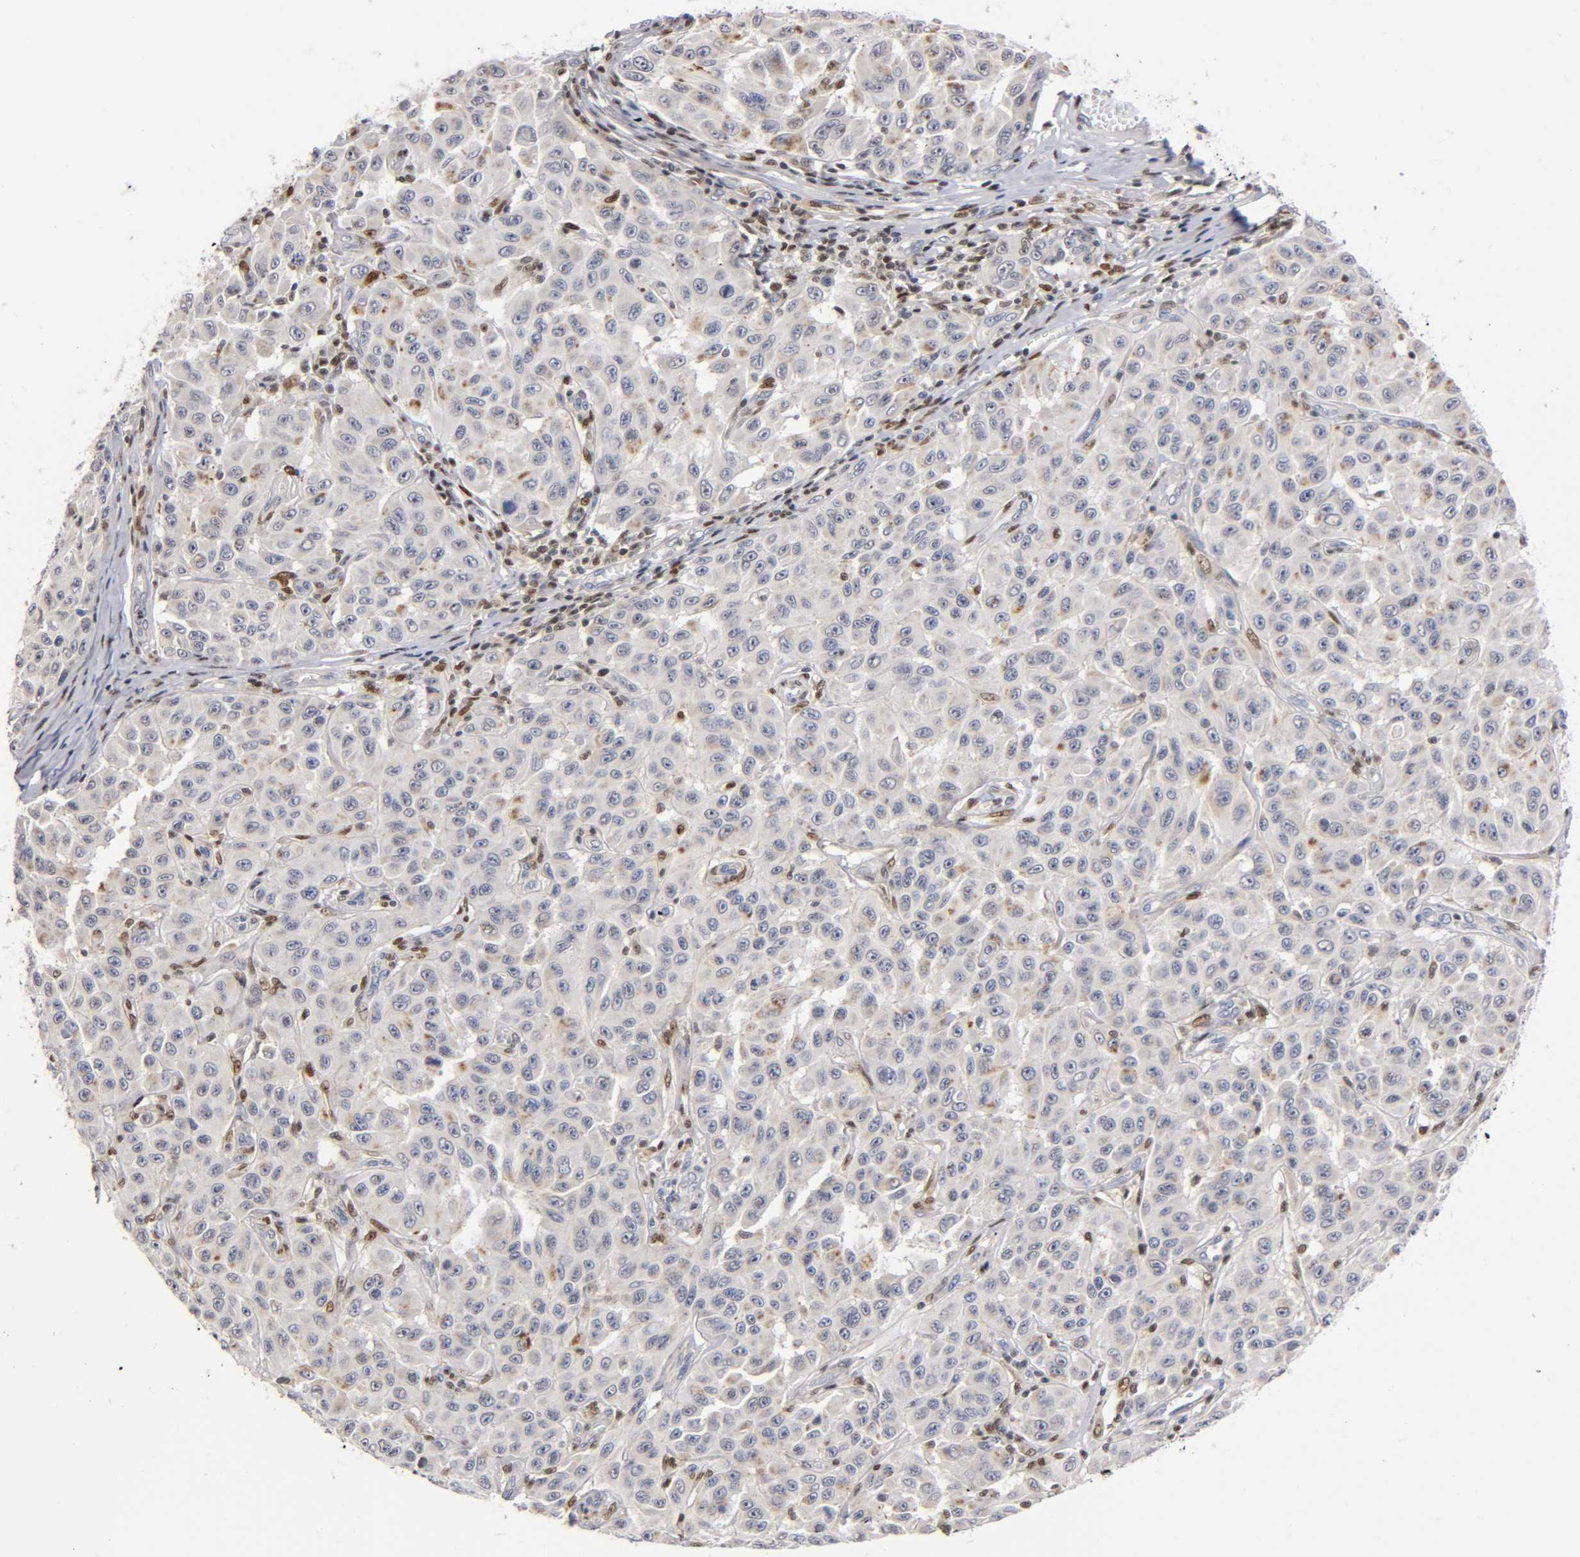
{"staining": {"intensity": "moderate", "quantity": "<25%", "location": "cytoplasmic/membranous"}, "tissue": "melanoma", "cell_type": "Tumor cells", "image_type": "cancer", "snomed": [{"axis": "morphology", "description": "Malignant melanoma, NOS"}, {"axis": "topography", "description": "Skin"}], "caption": "This photomicrograph shows melanoma stained with immunohistochemistry to label a protein in brown. The cytoplasmic/membranous of tumor cells show moderate positivity for the protein. Nuclei are counter-stained blue.", "gene": "RUNX1", "patient": {"sex": "male", "age": 30}}